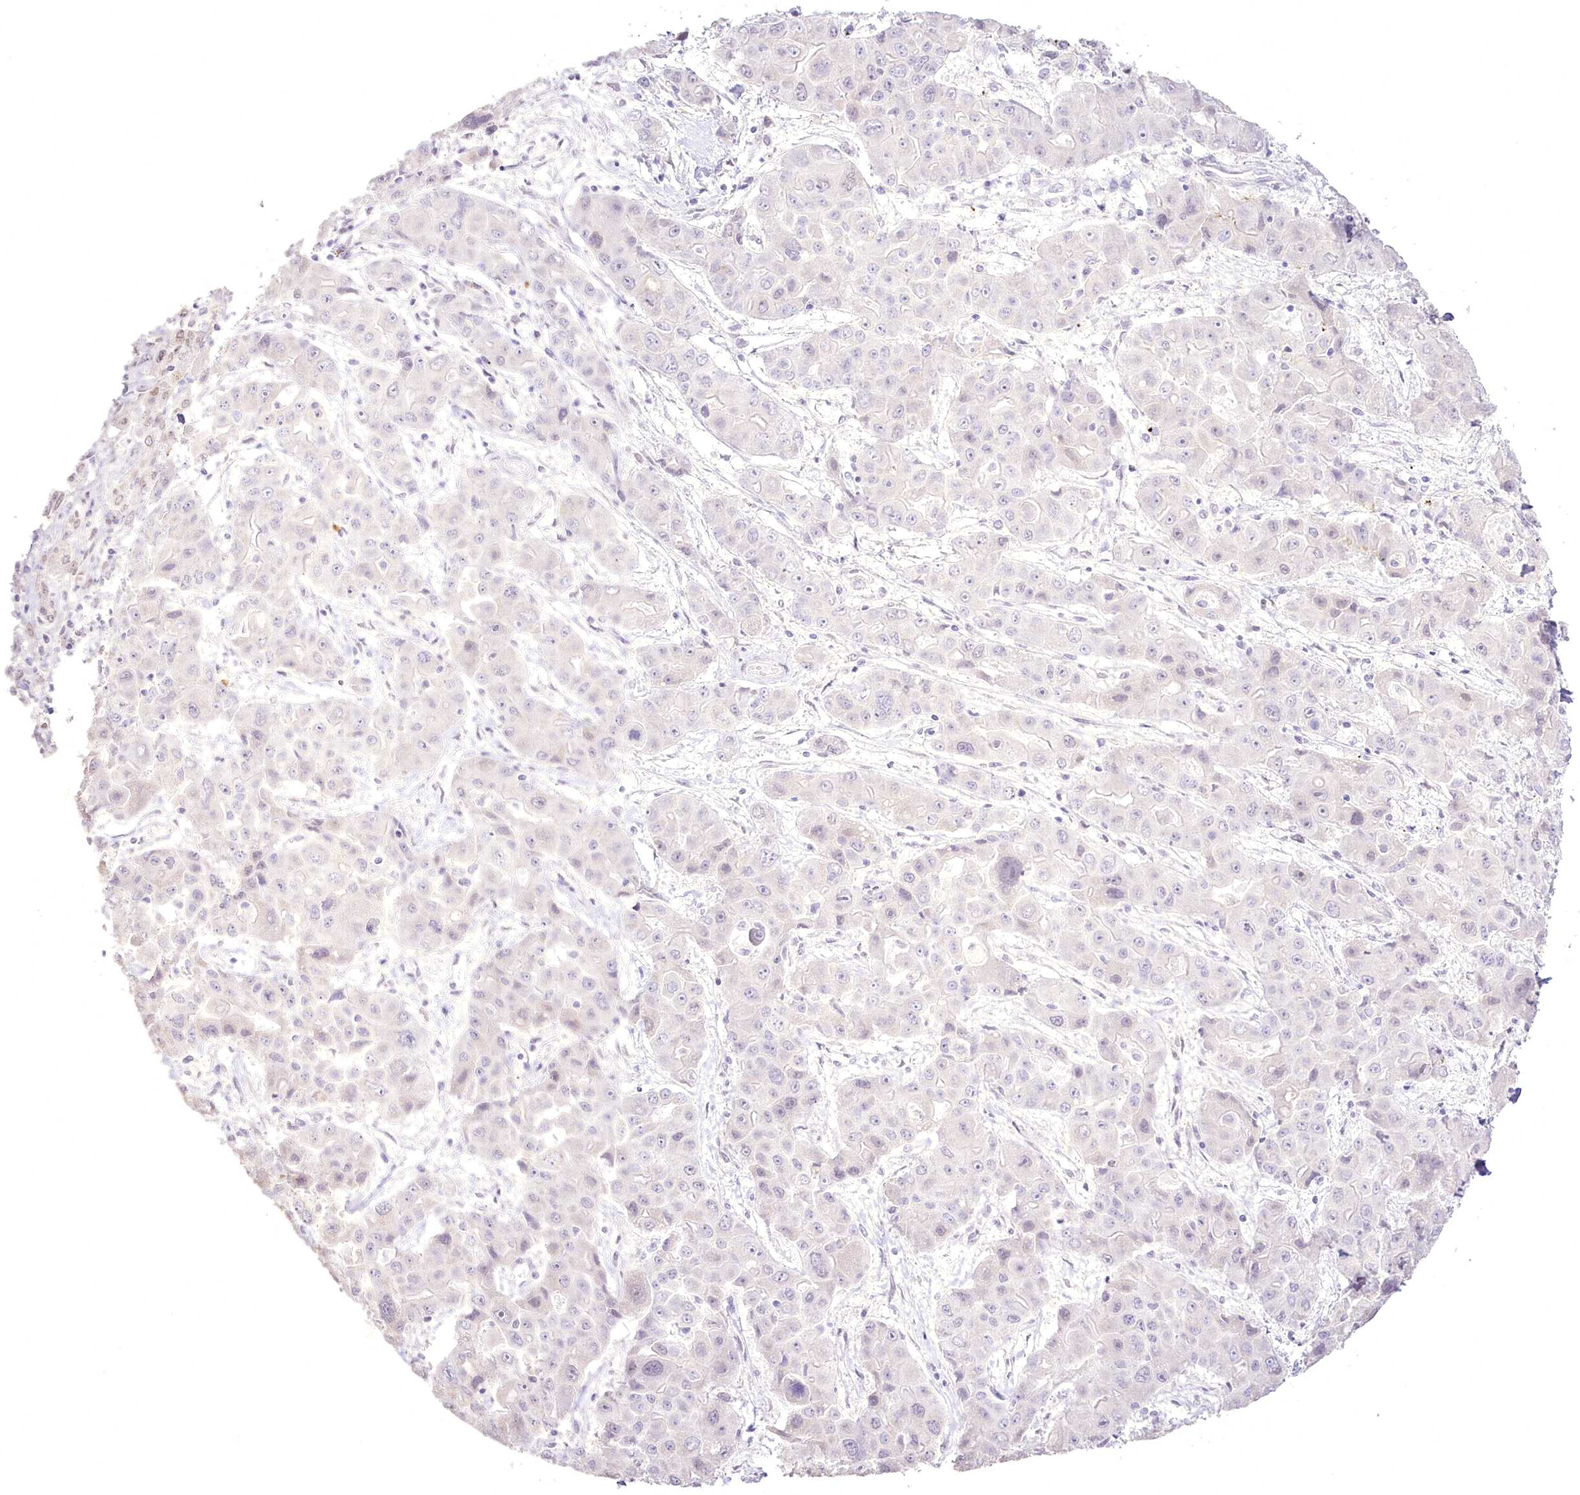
{"staining": {"intensity": "negative", "quantity": "none", "location": "none"}, "tissue": "liver cancer", "cell_type": "Tumor cells", "image_type": "cancer", "snomed": [{"axis": "morphology", "description": "Cholangiocarcinoma"}, {"axis": "topography", "description": "Liver"}], "caption": "There is no significant staining in tumor cells of liver cancer.", "gene": "SLC39A10", "patient": {"sex": "male", "age": 67}}